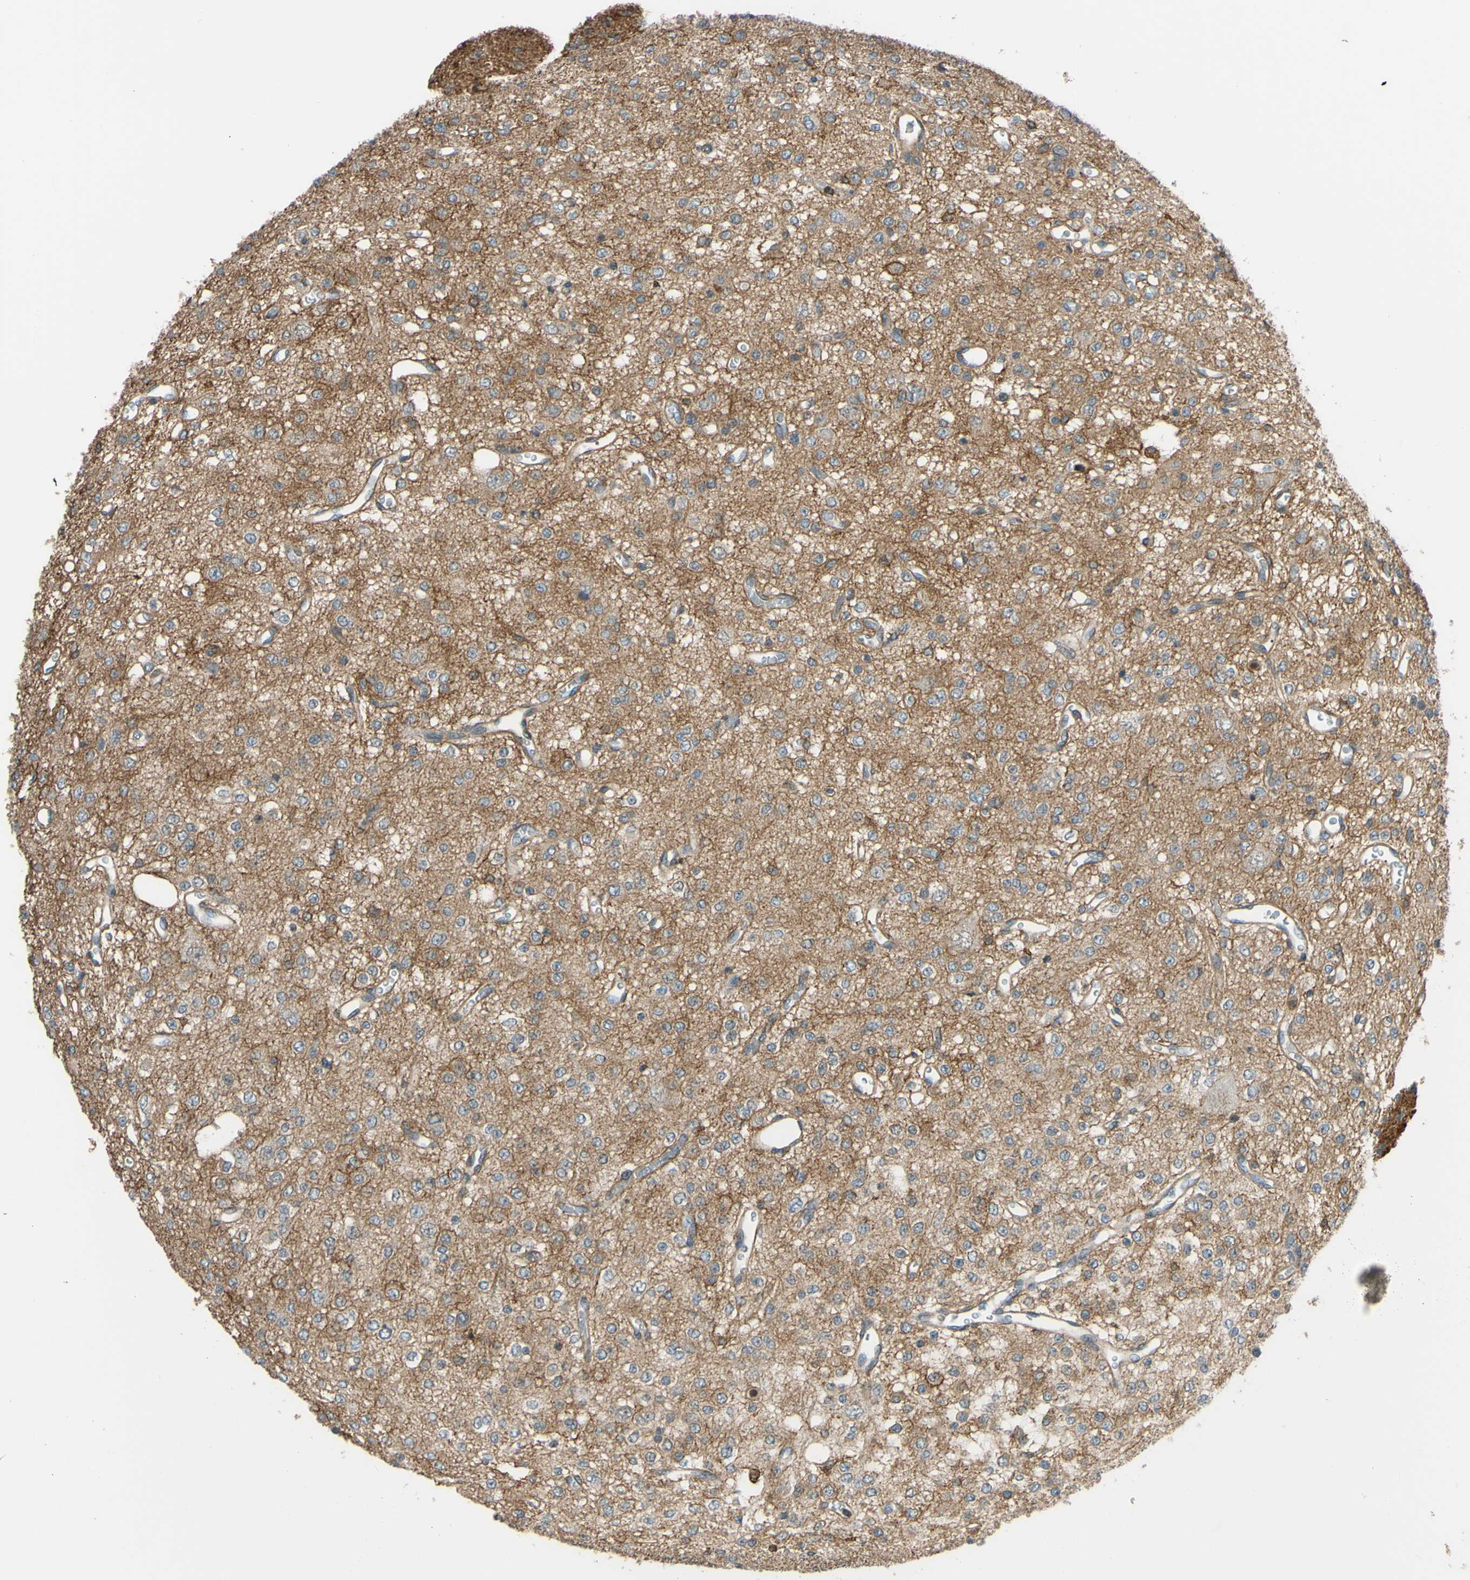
{"staining": {"intensity": "moderate", "quantity": ">75%", "location": "cytoplasmic/membranous"}, "tissue": "glioma", "cell_type": "Tumor cells", "image_type": "cancer", "snomed": [{"axis": "morphology", "description": "Glioma, malignant, Low grade"}, {"axis": "topography", "description": "Brain"}], "caption": "High-power microscopy captured an immunohistochemistry (IHC) micrograph of glioma, revealing moderate cytoplasmic/membranous staining in approximately >75% of tumor cells.", "gene": "ADD3", "patient": {"sex": "male", "age": 38}}